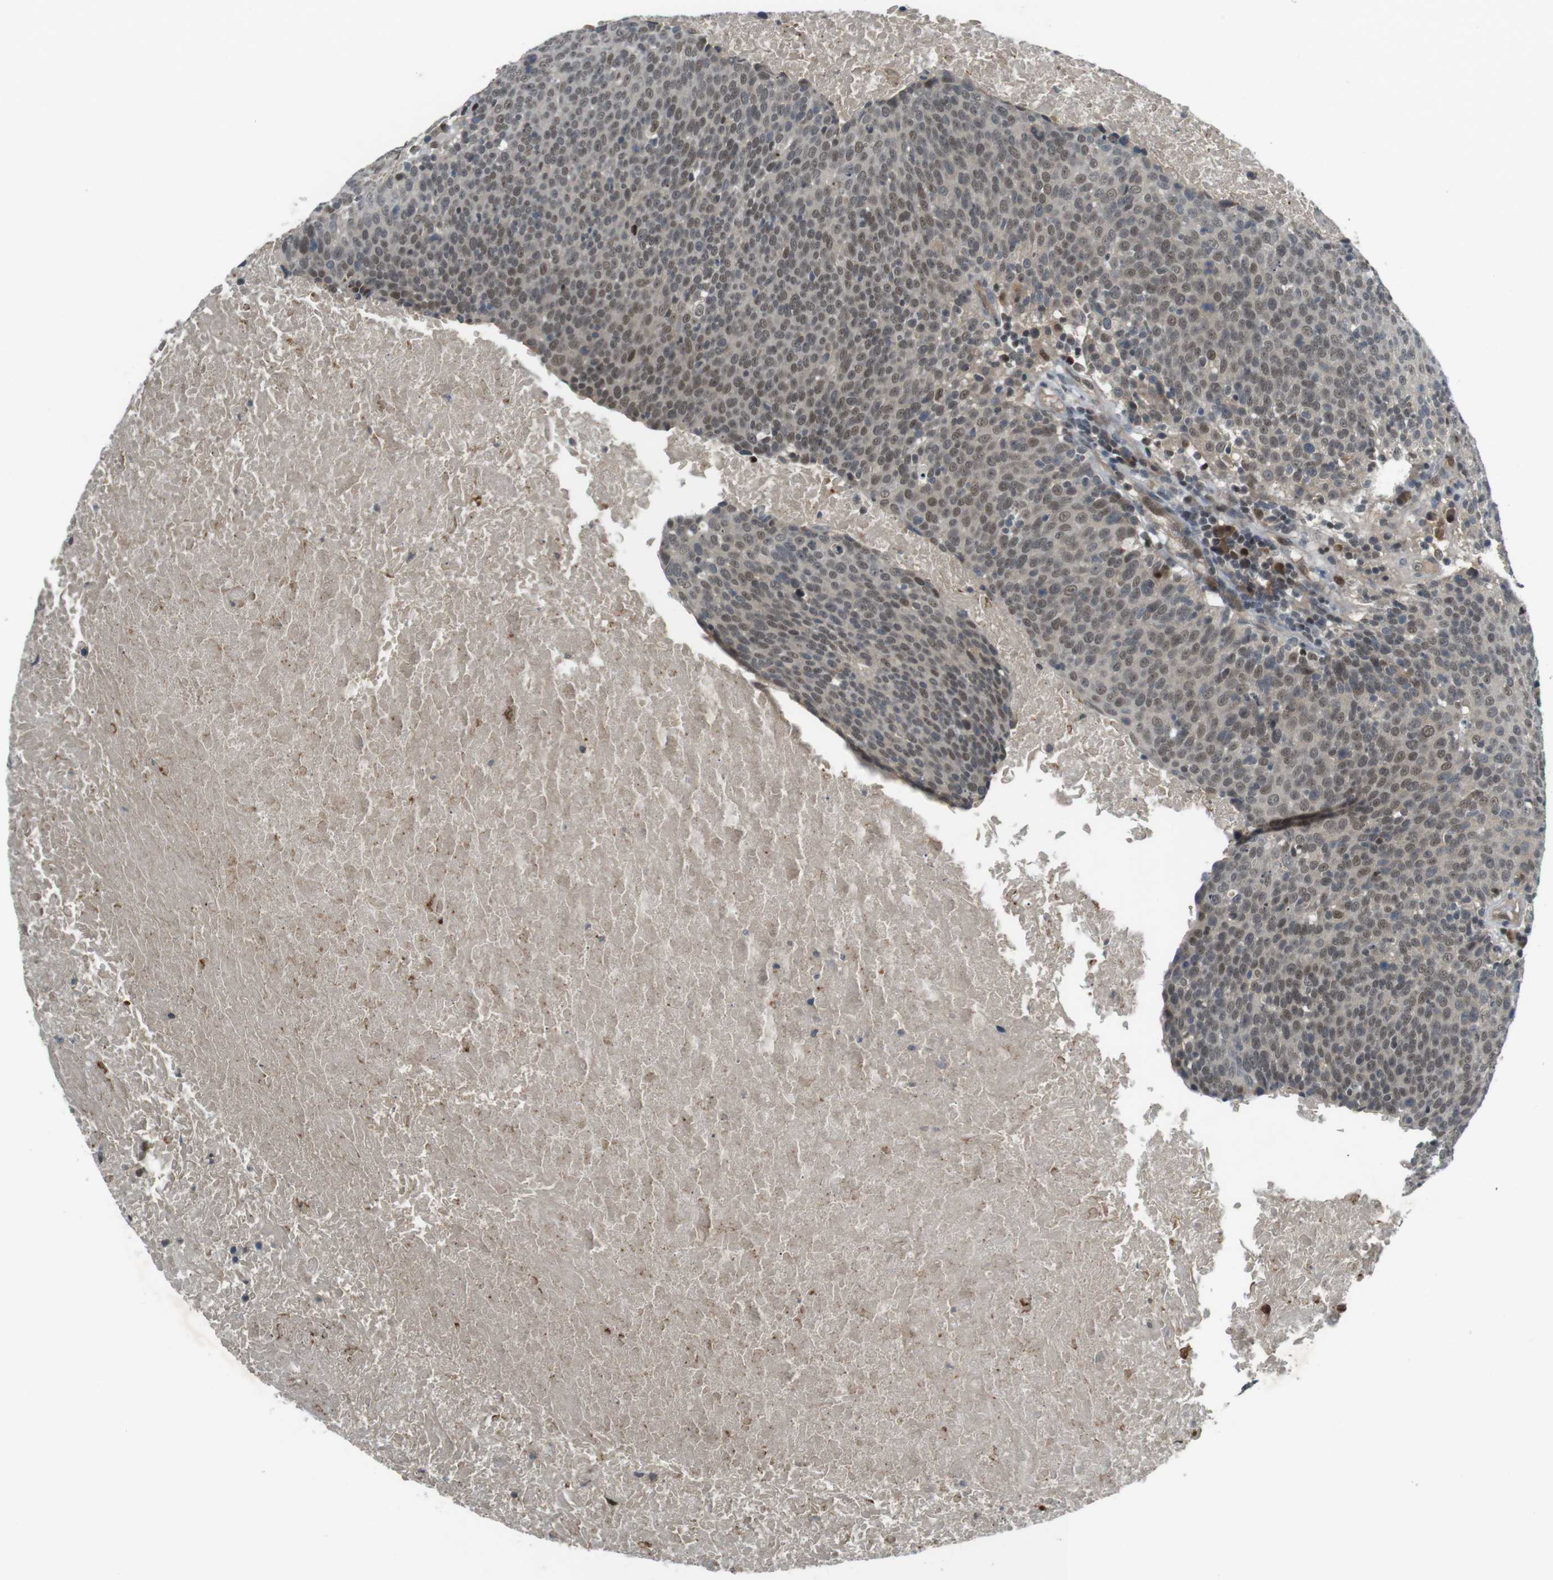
{"staining": {"intensity": "moderate", "quantity": ">75%", "location": "nuclear"}, "tissue": "head and neck cancer", "cell_type": "Tumor cells", "image_type": "cancer", "snomed": [{"axis": "morphology", "description": "Squamous cell carcinoma, NOS"}, {"axis": "morphology", "description": "Squamous cell carcinoma, metastatic, NOS"}, {"axis": "topography", "description": "Lymph node"}, {"axis": "topography", "description": "Head-Neck"}], "caption": "Moderate nuclear staining for a protein is seen in about >75% of tumor cells of head and neck metastatic squamous cell carcinoma using IHC.", "gene": "MAPKAPK5", "patient": {"sex": "male", "age": 62}}